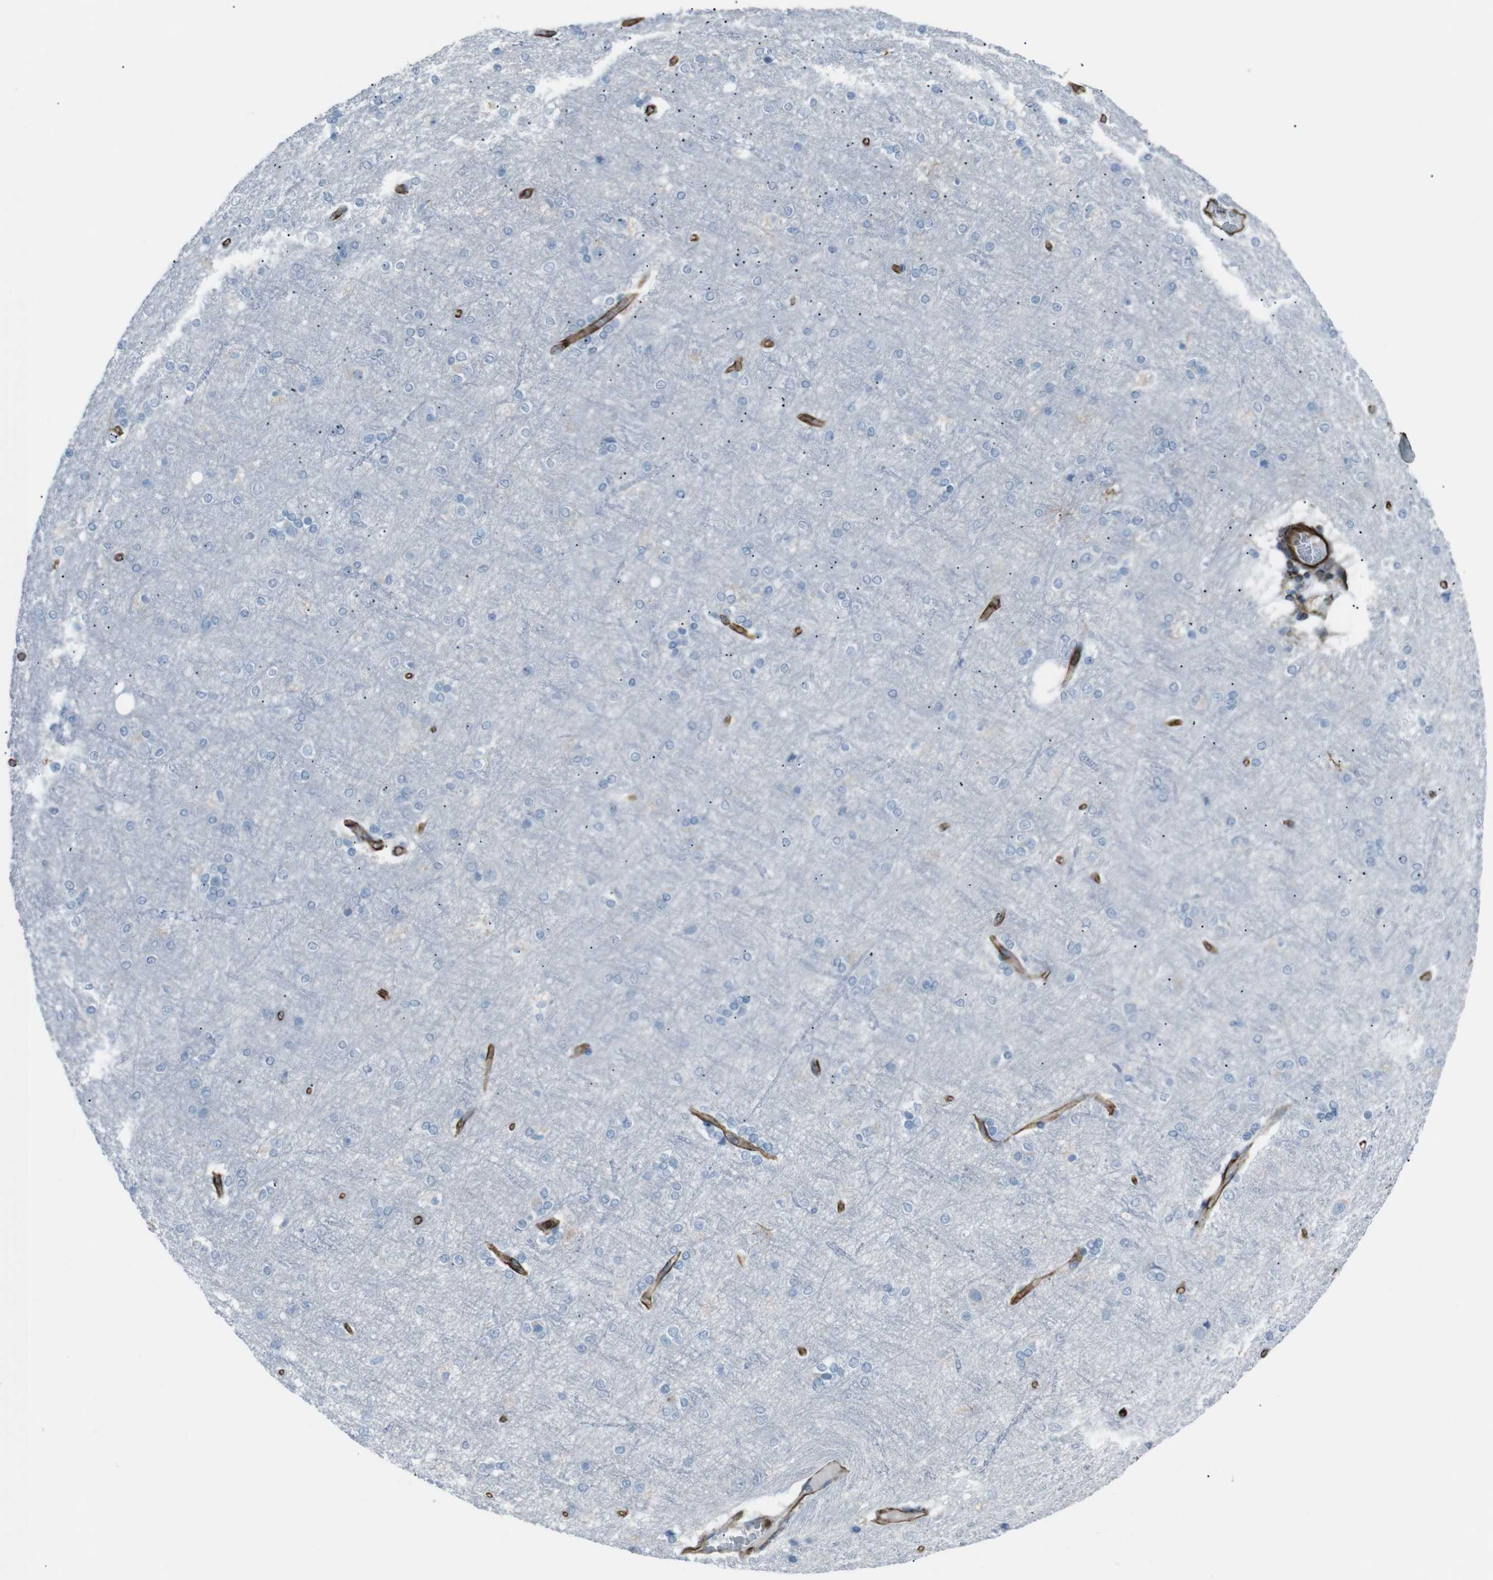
{"staining": {"intensity": "strong", "quantity": ">75%", "location": "cytoplasmic/membranous"}, "tissue": "cerebral cortex", "cell_type": "Endothelial cells", "image_type": "normal", "snomed": [{"axis": "morphology", "description": "Normal tissue, NOS"}, {"axis": "topography", "description": "Cerebral cortex"}], "caption": "Cerebral cortex stained with DAB immunohistochemistry (IHC) shows high levels of strong cytoplasmic/membranous staining in approximately >75% of endothelial cells.", "gene": "ZDHHC6", "patient": {"sex": "female", "age": 54}}